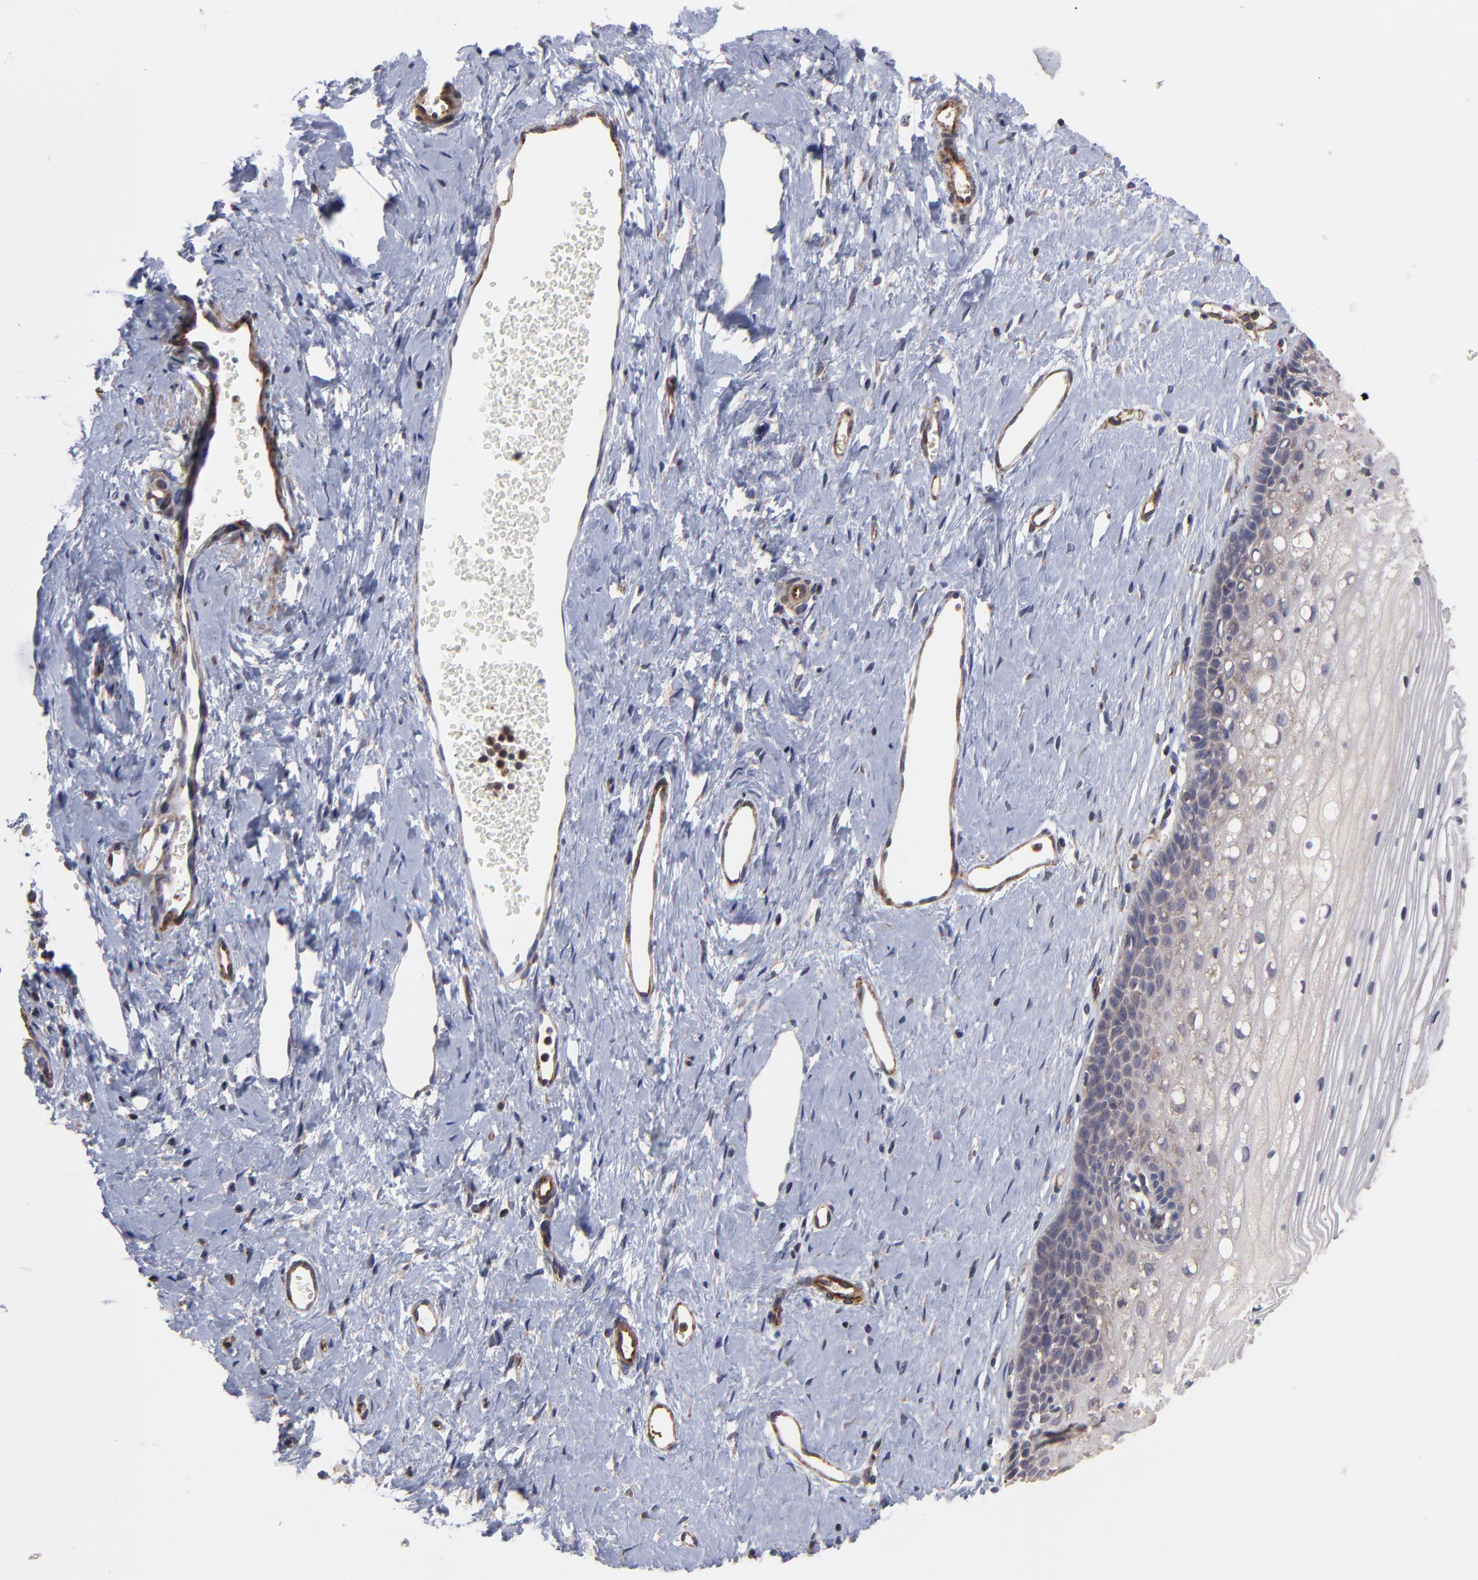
{"staining": {"intensity": "weak", "quantity": "<25%", "location": "cytoplasmic/membranous"}, "tissue": "cervix", "cell_type": "Glandular cells", "image_type": "normal", "snomed": [{"axis": "morphology", "description": "Normal tissue, NOS"}, {"axis": "topography", "description": "Cervix"}], "caption": "Immunohistochemistry (IHC) micrograph of unremarkable cervix: human cervix stained with DAB exhibits no significant protein staining in glandular cells.", "gene": "ASB7", "patient": {"sex": "female", "age": 40}}